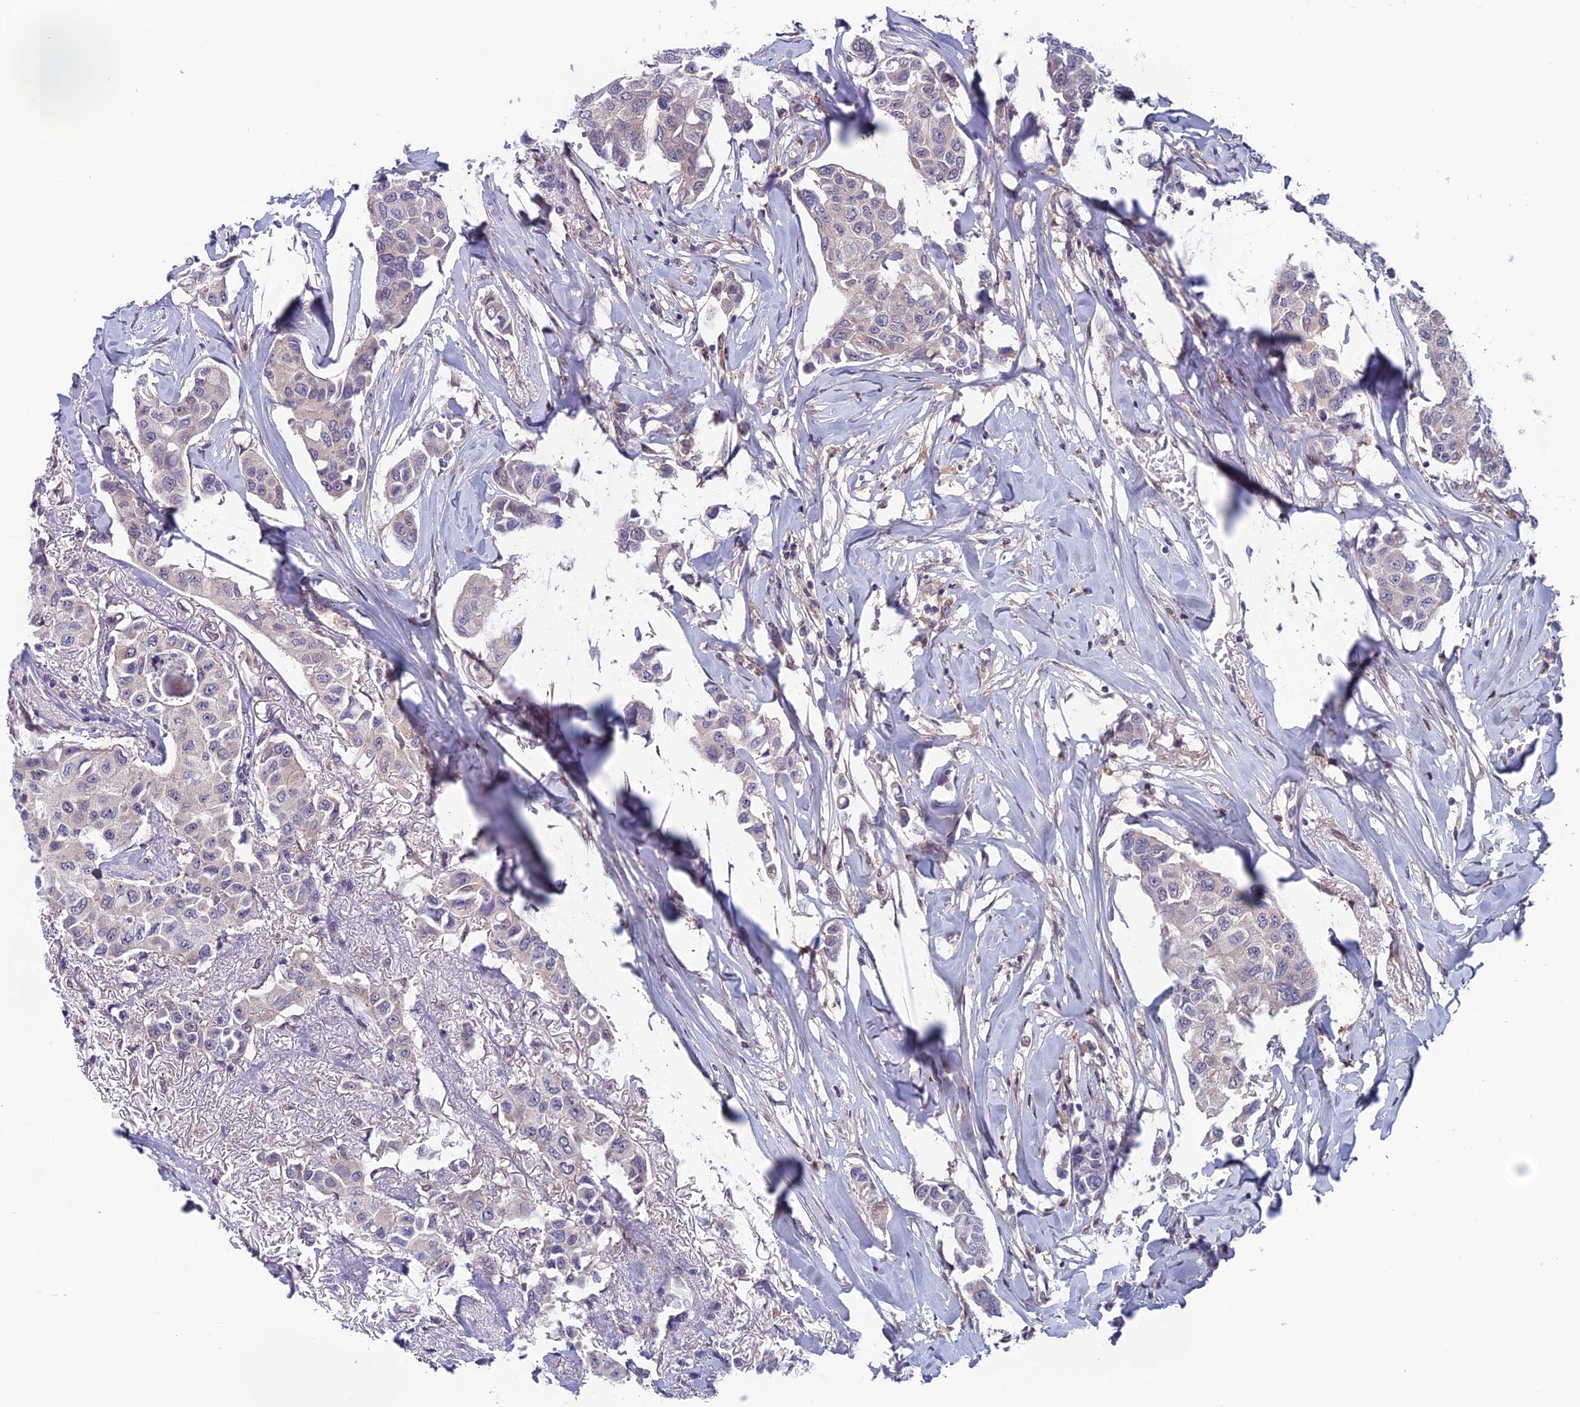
{"staining": {"intensity": "negative", "quantity": "none", "location": "none"}, "tissue": "breast cancer", "cell_type": "Tumor cells", "image_type": "cancer", "snomed": [{"axis": "morphology", "description": "Duct carcinoma"}, {"axis": "topography", "description": "Breast"}], "caption": "A photomicrograph of human invasive ductal carcinoma (breast) is negative for staining in tumor cells.", "gene": "MAST2", "patient": {"sex": "female", "age": 80}}